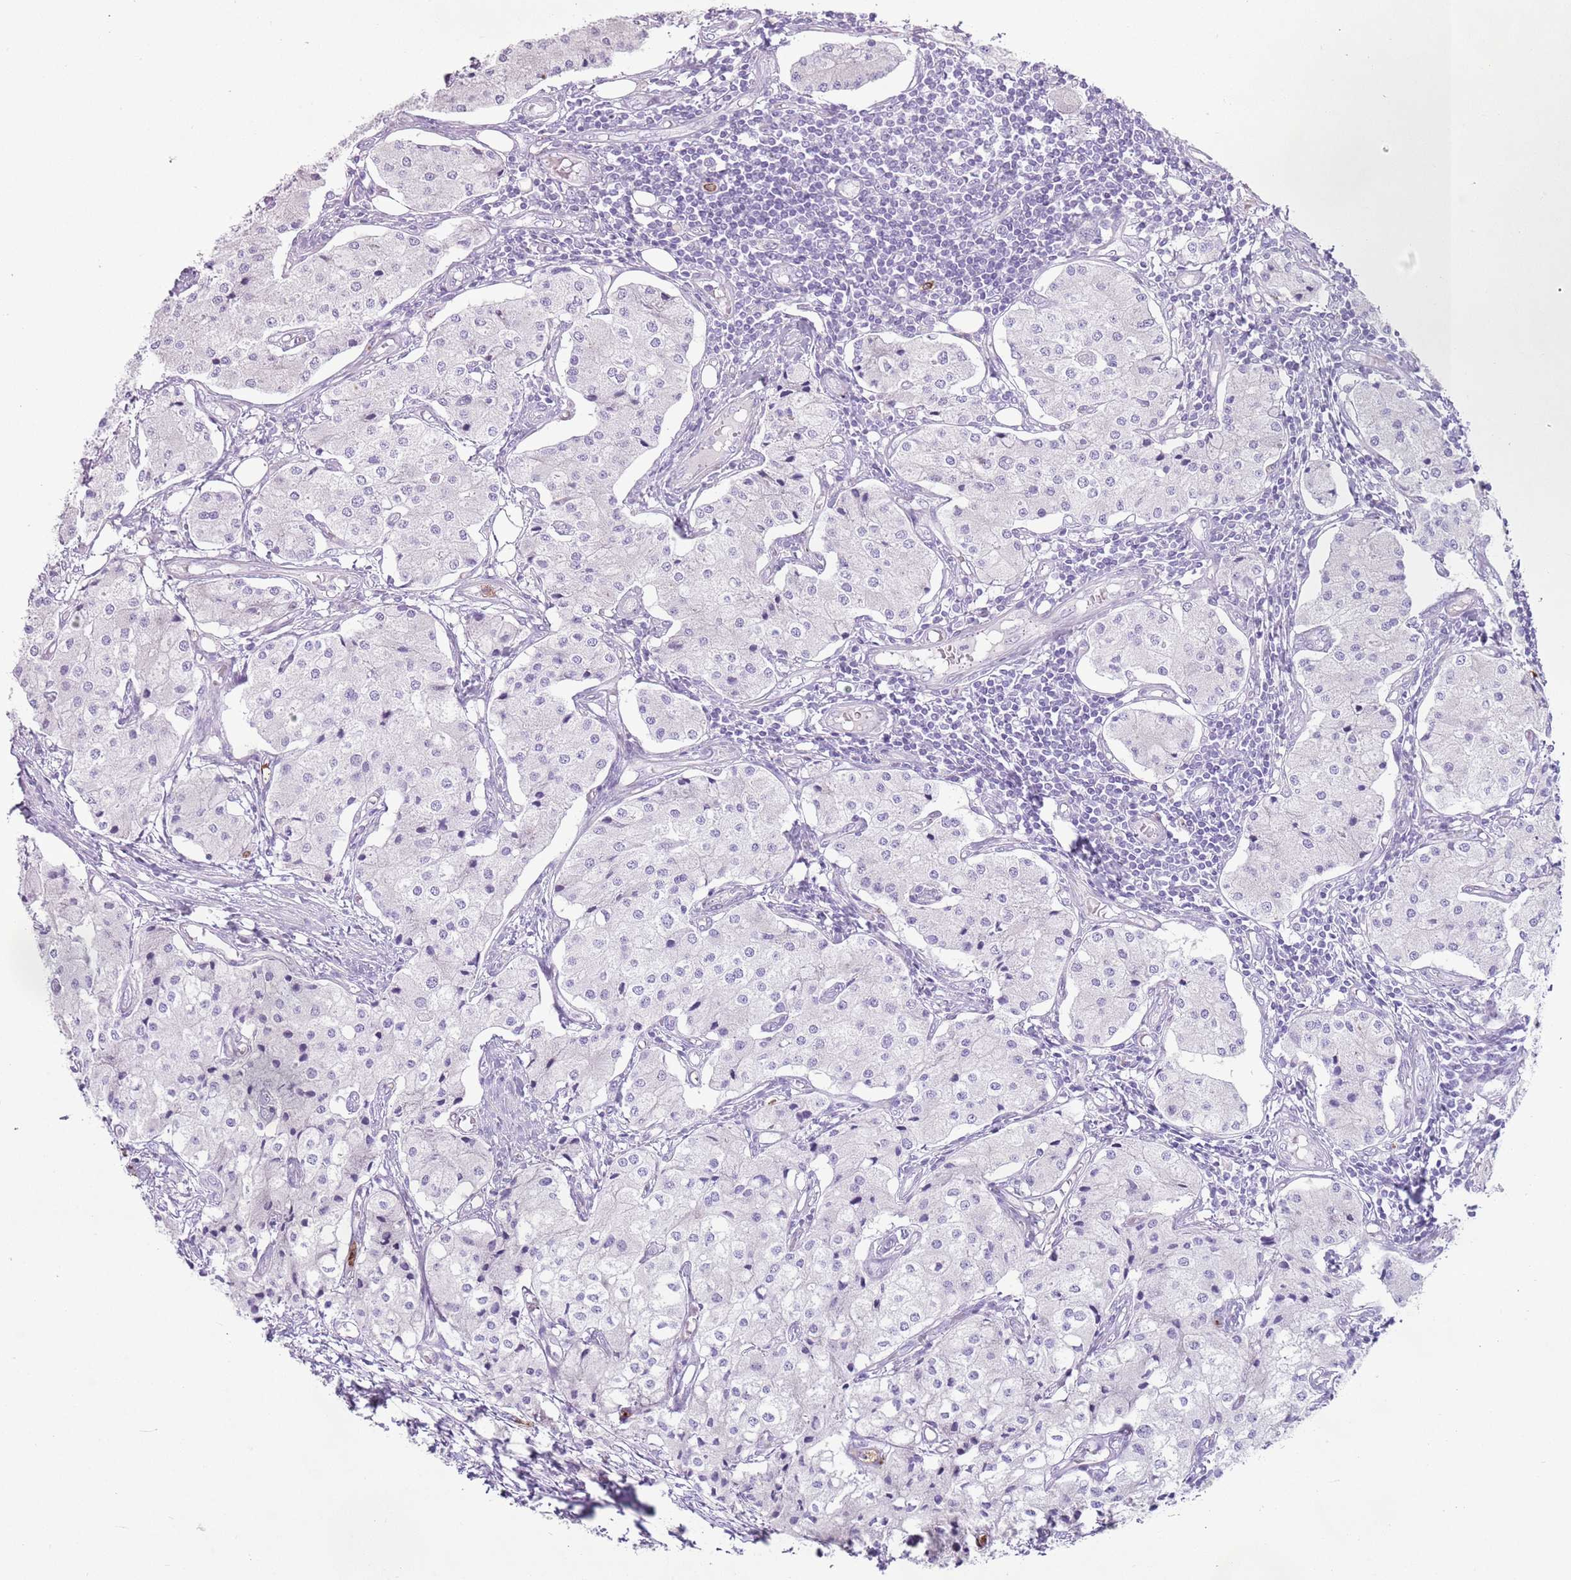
{"staining": {"intensity": "negative", "quantity": "none", "location": "none"}, "tissue": "carcinoid", "cell_type": "Tumor cells", "image_type": "cancer", "snomed": [{"axis": "morphology", "description": "Carcinoid, malignant, NOS"}, {"axis": "topography", "description": "Colon"}], "caption": "Carcinoid was stained to show a protein in brown. There is no significant expression in tumor cells. (DAB immunohistochemistry, high magnification).", "gene": "CD177", "patient": {"sex": "female", "age": 52}}